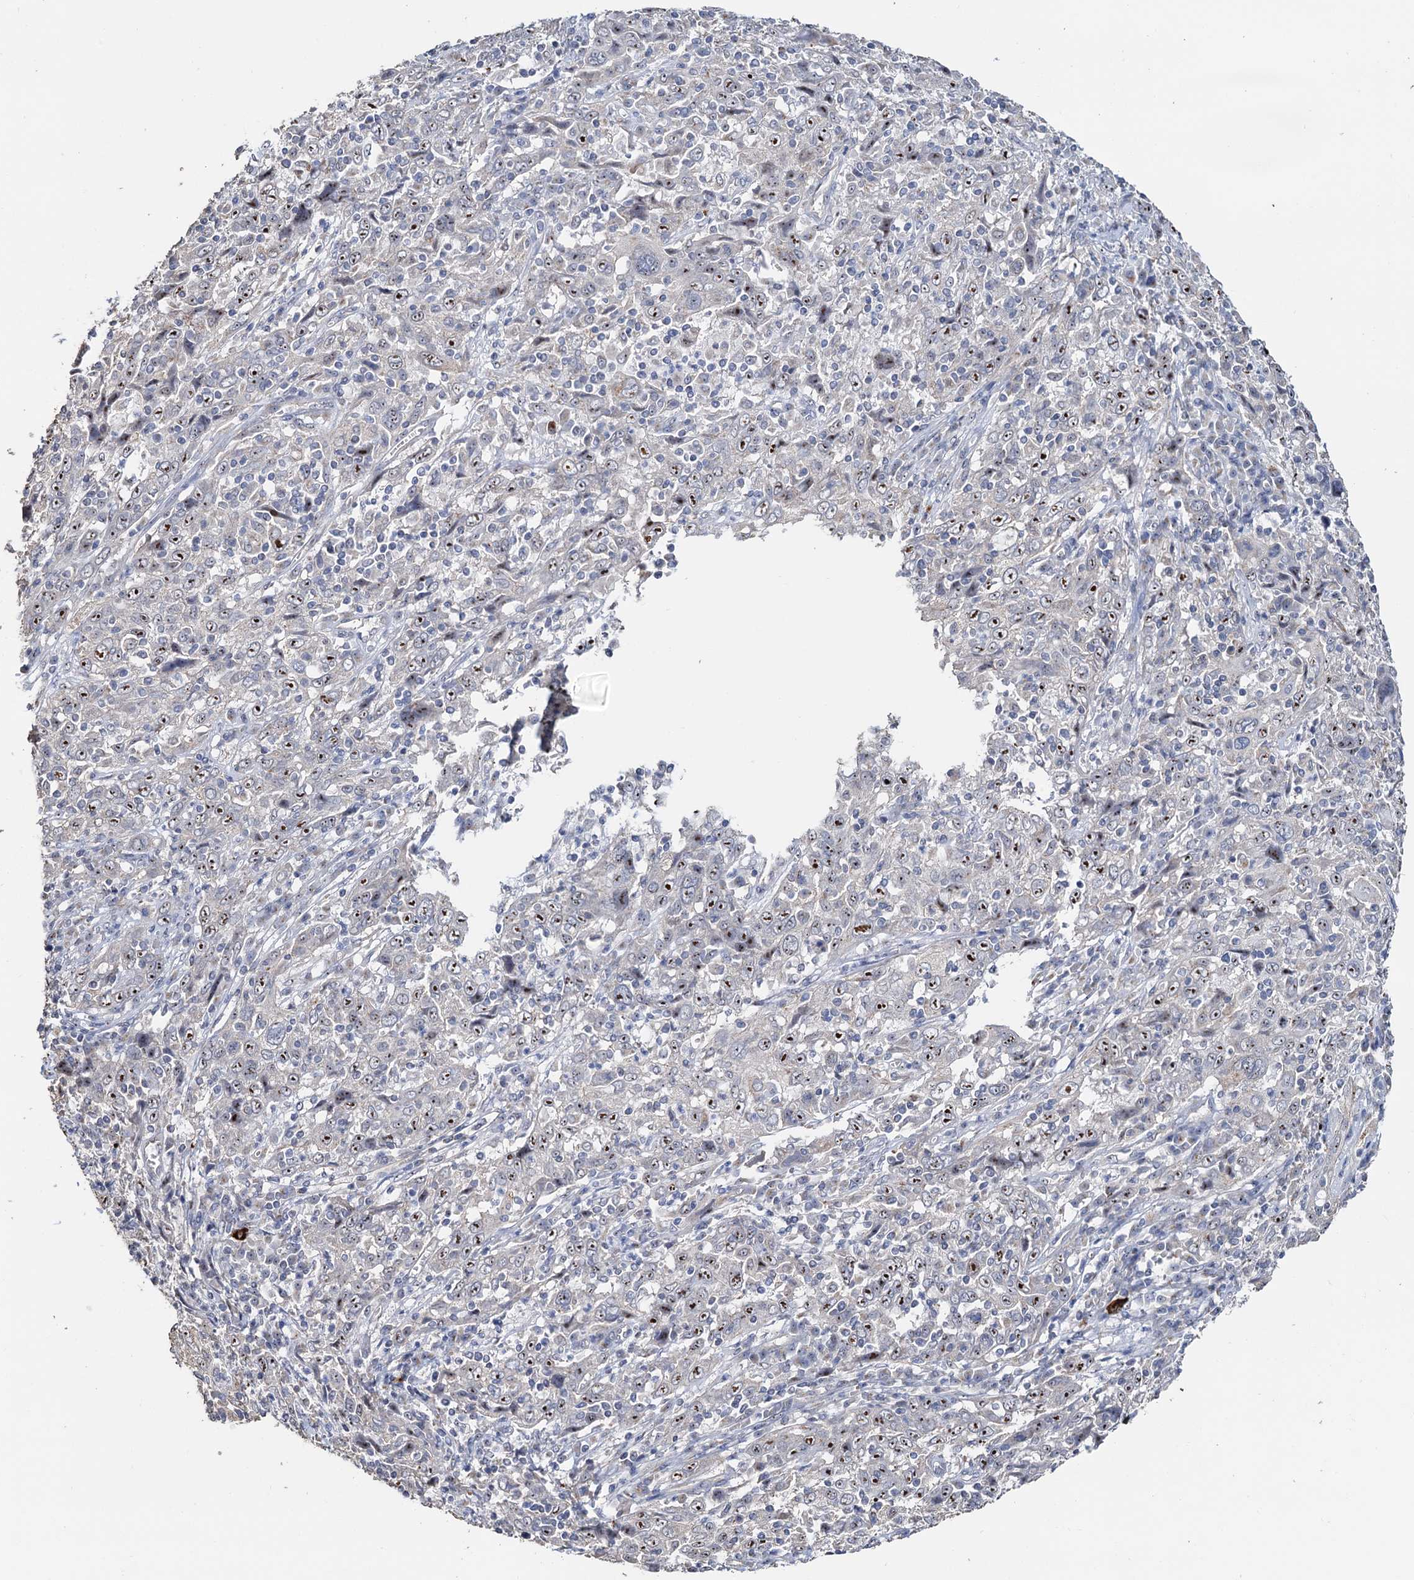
{"staining": {"intensity": "moderate", "quantity": ">75%", "location": "nuclear"}, "tissue": "cervical cancer", "cell_type": "Tumor cells", "image_type": "cancer", "snomed": [{"axis": "morphology", "description": "Squamous cell carcinoma, NOS"}, {"axis": "topography", "description": "Cervix"}], "caption": "An image of human cervical cancer stained for a protein displays moderate nuclear brown staining in tumor cells.", "gene": "C2CD3", "patient": {"sex": "female", "age": 46}}